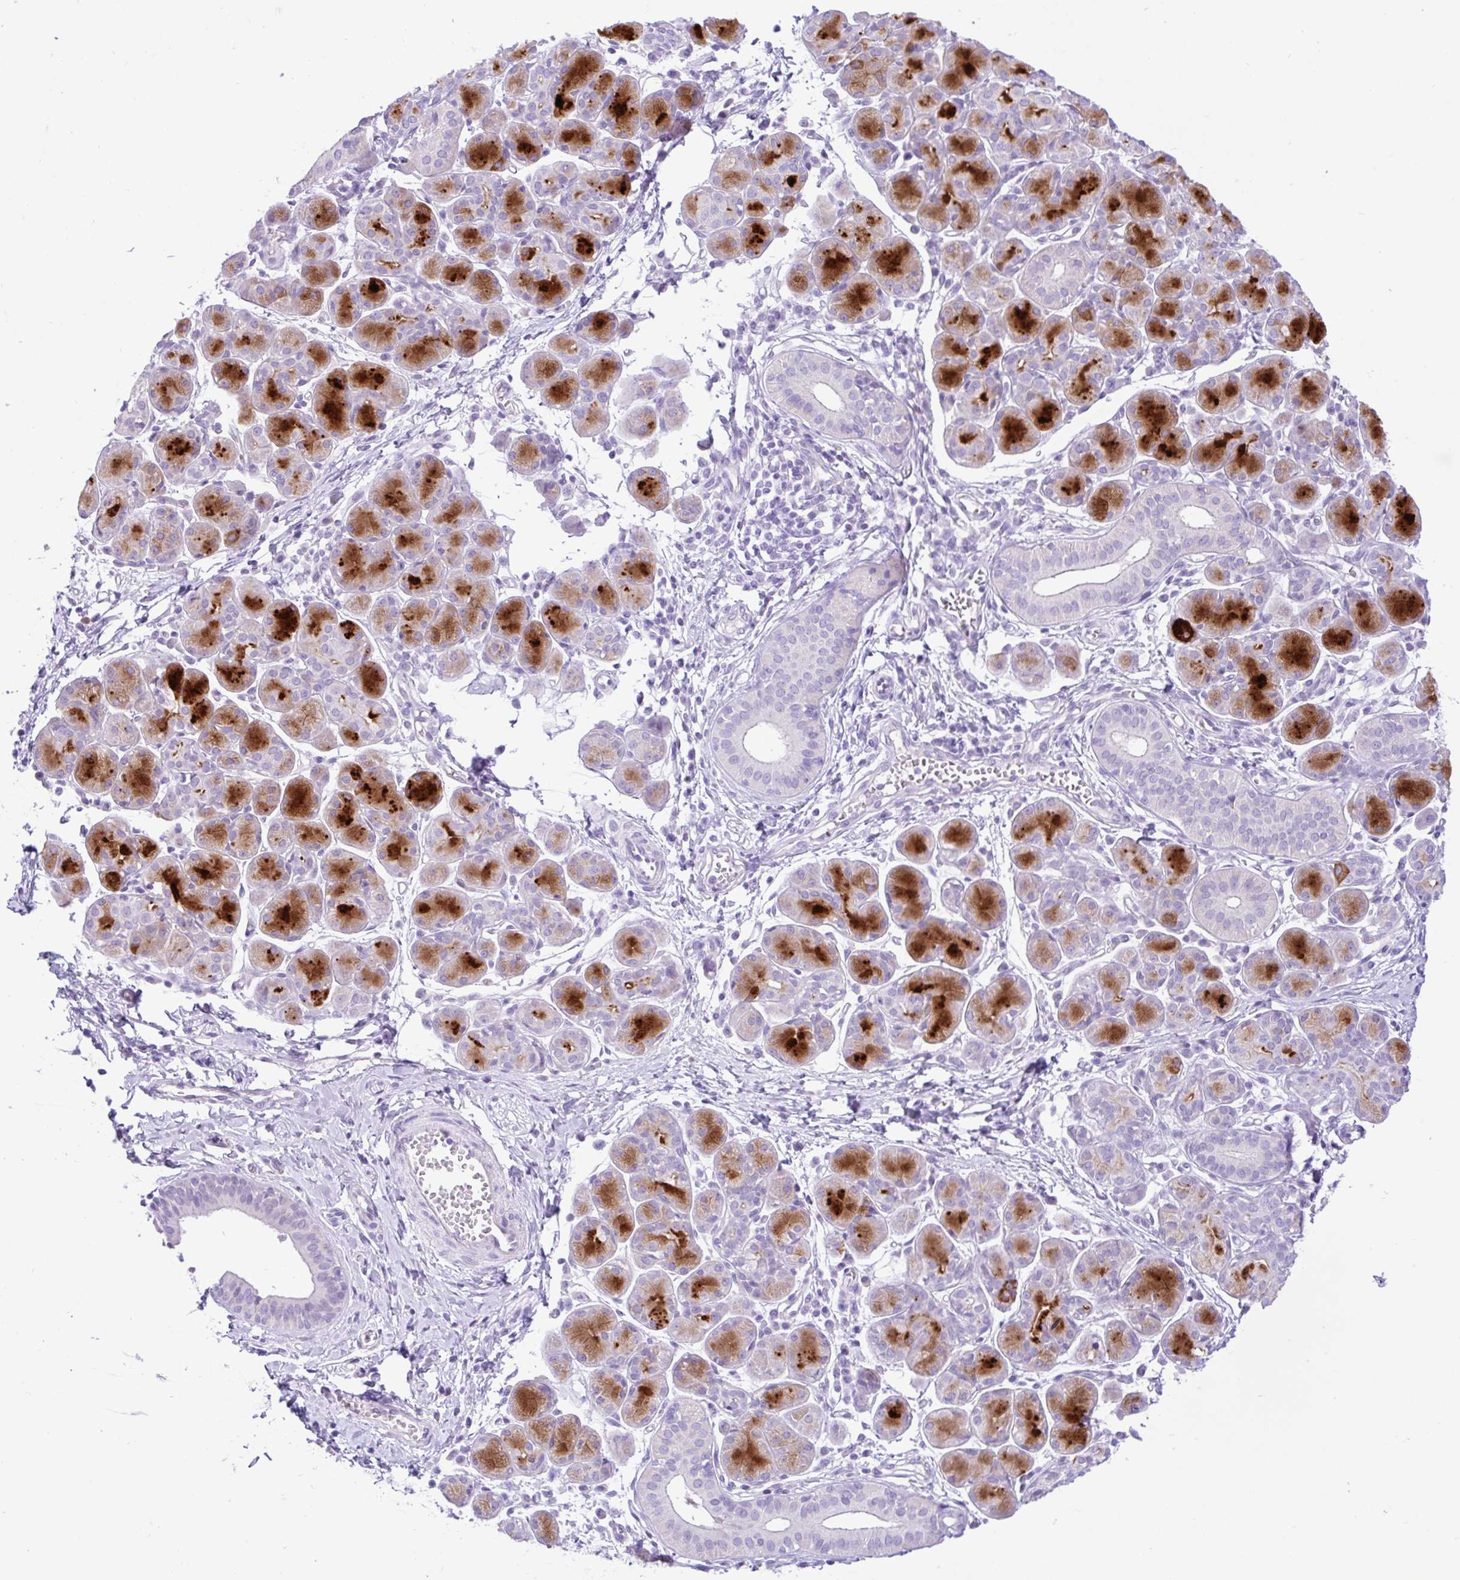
{"staining": {"intensity": "strong", "quantity": "25%-75%", "location": "cytoplasmic/membranous"}, "tissue": "salivary gland", "cell_type": "Glandular cells", "image_type": "normal", "snomed": [{"axis": "morphology", "description": "Normal tissue, NOS"}, {"axis": "morphology", "description": "Inflammation, NOS"}, {"axis": "topography", "description": "Lymph node"}, {"axis": "topography", "description": "Salivary gland"}], "caption": "Glandular cells show high levels of strong cytoplasmic/membranous positivity in approximately 25%-75% of cells in unremarkable human salivary gland.", "gene": "ZNF101", "patient": {"sex": "male", "age": 3}}